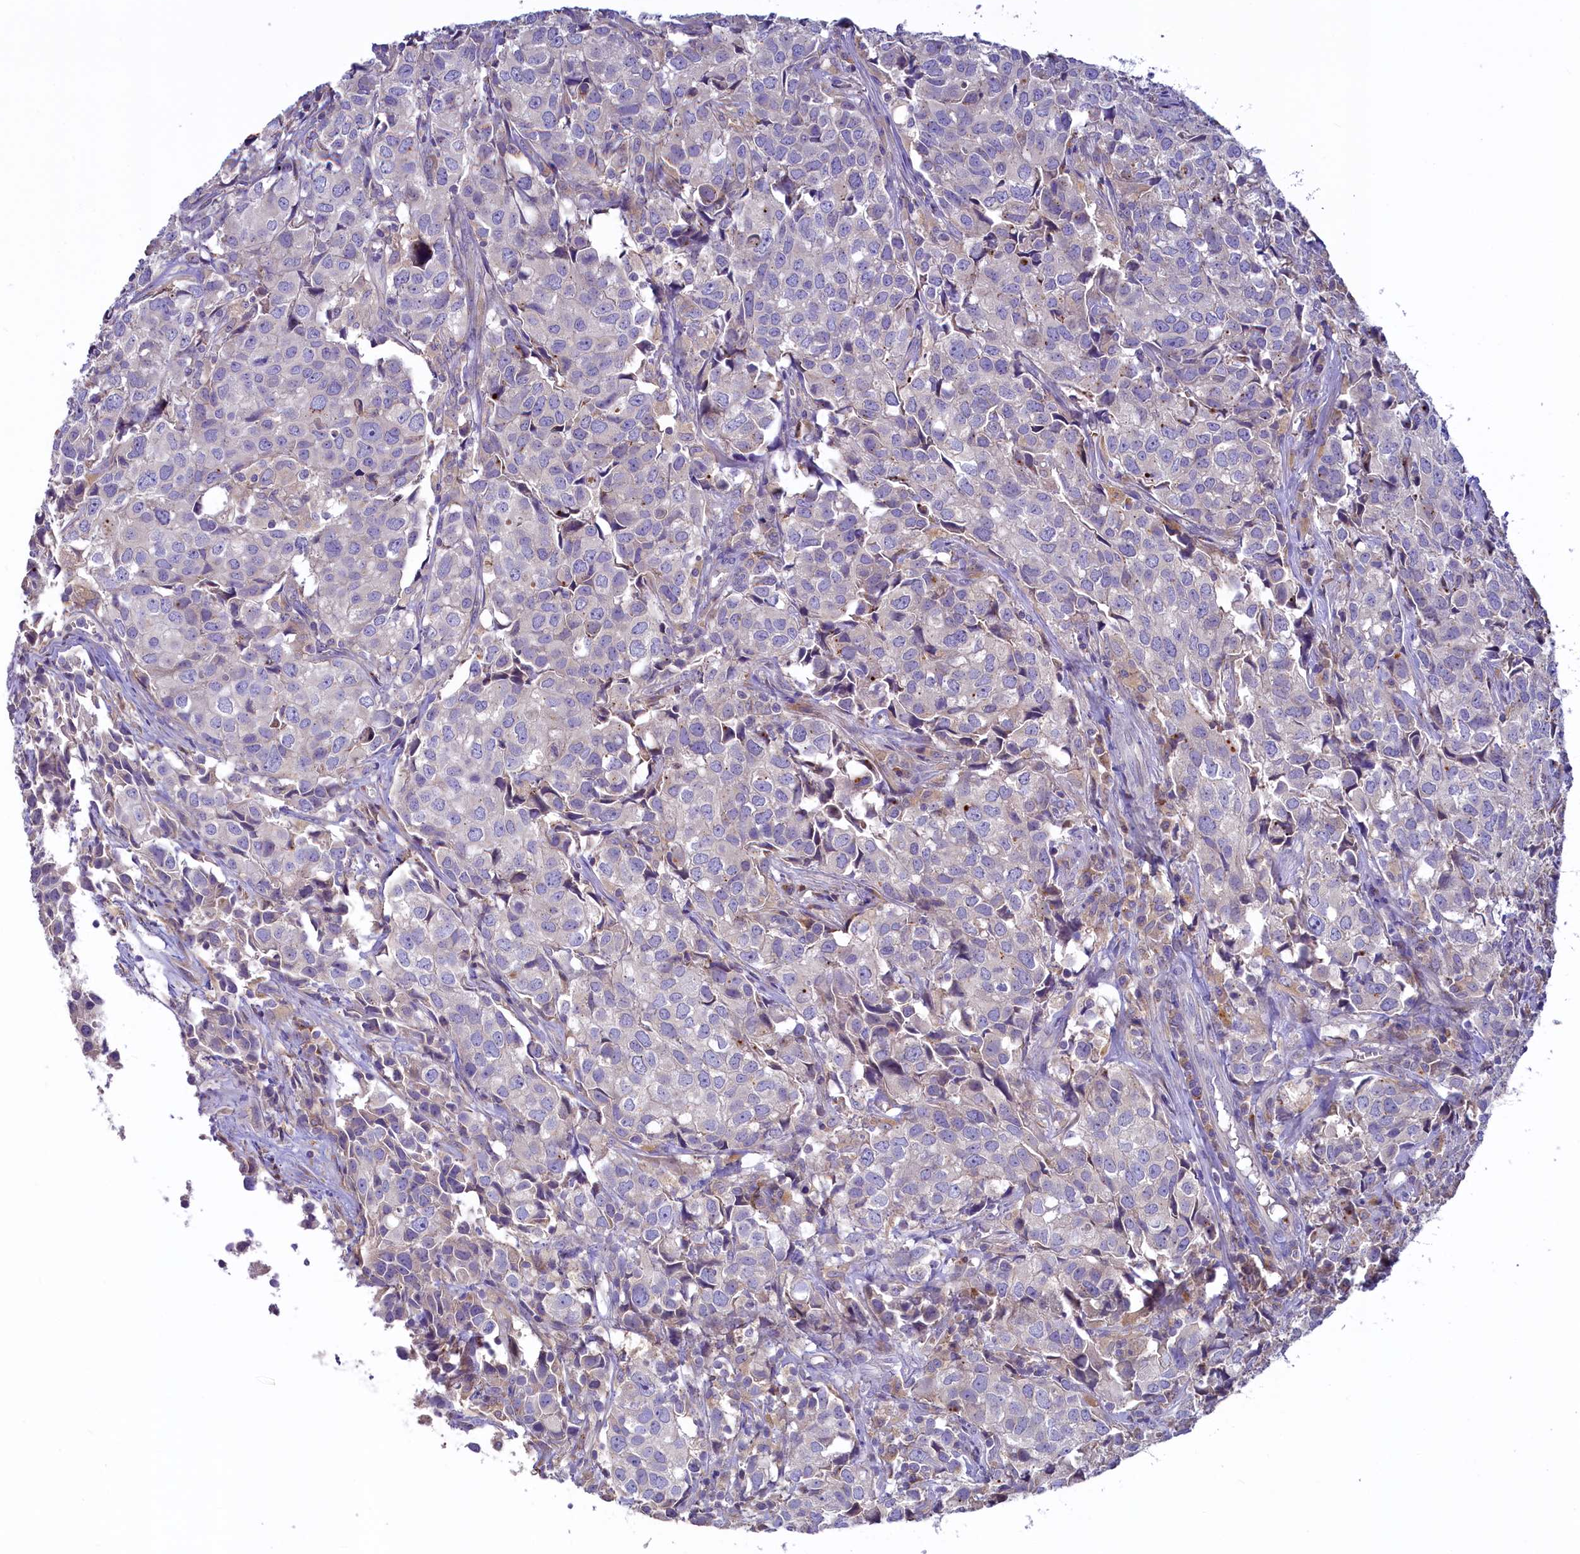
{"staining": {"intensity": "negative", "quantity": "none", "location": "none"}, "tissue": "urothelial cancer", "cell_type": "Tumor cells", "image_type": "cancer", "snomed": [{"axis": "morphology", "description": "Urothelial carcinoma, High grade"}, {"axis": "topography", "description": "Urinary bladder"}], "caption": "Immunohistochemical staining of high-grade urothelial carcinoma demonstrates no significant positivity in tumor cells.", "gene": "HPS6", "patient": {"sex": "female", "age": 75}}